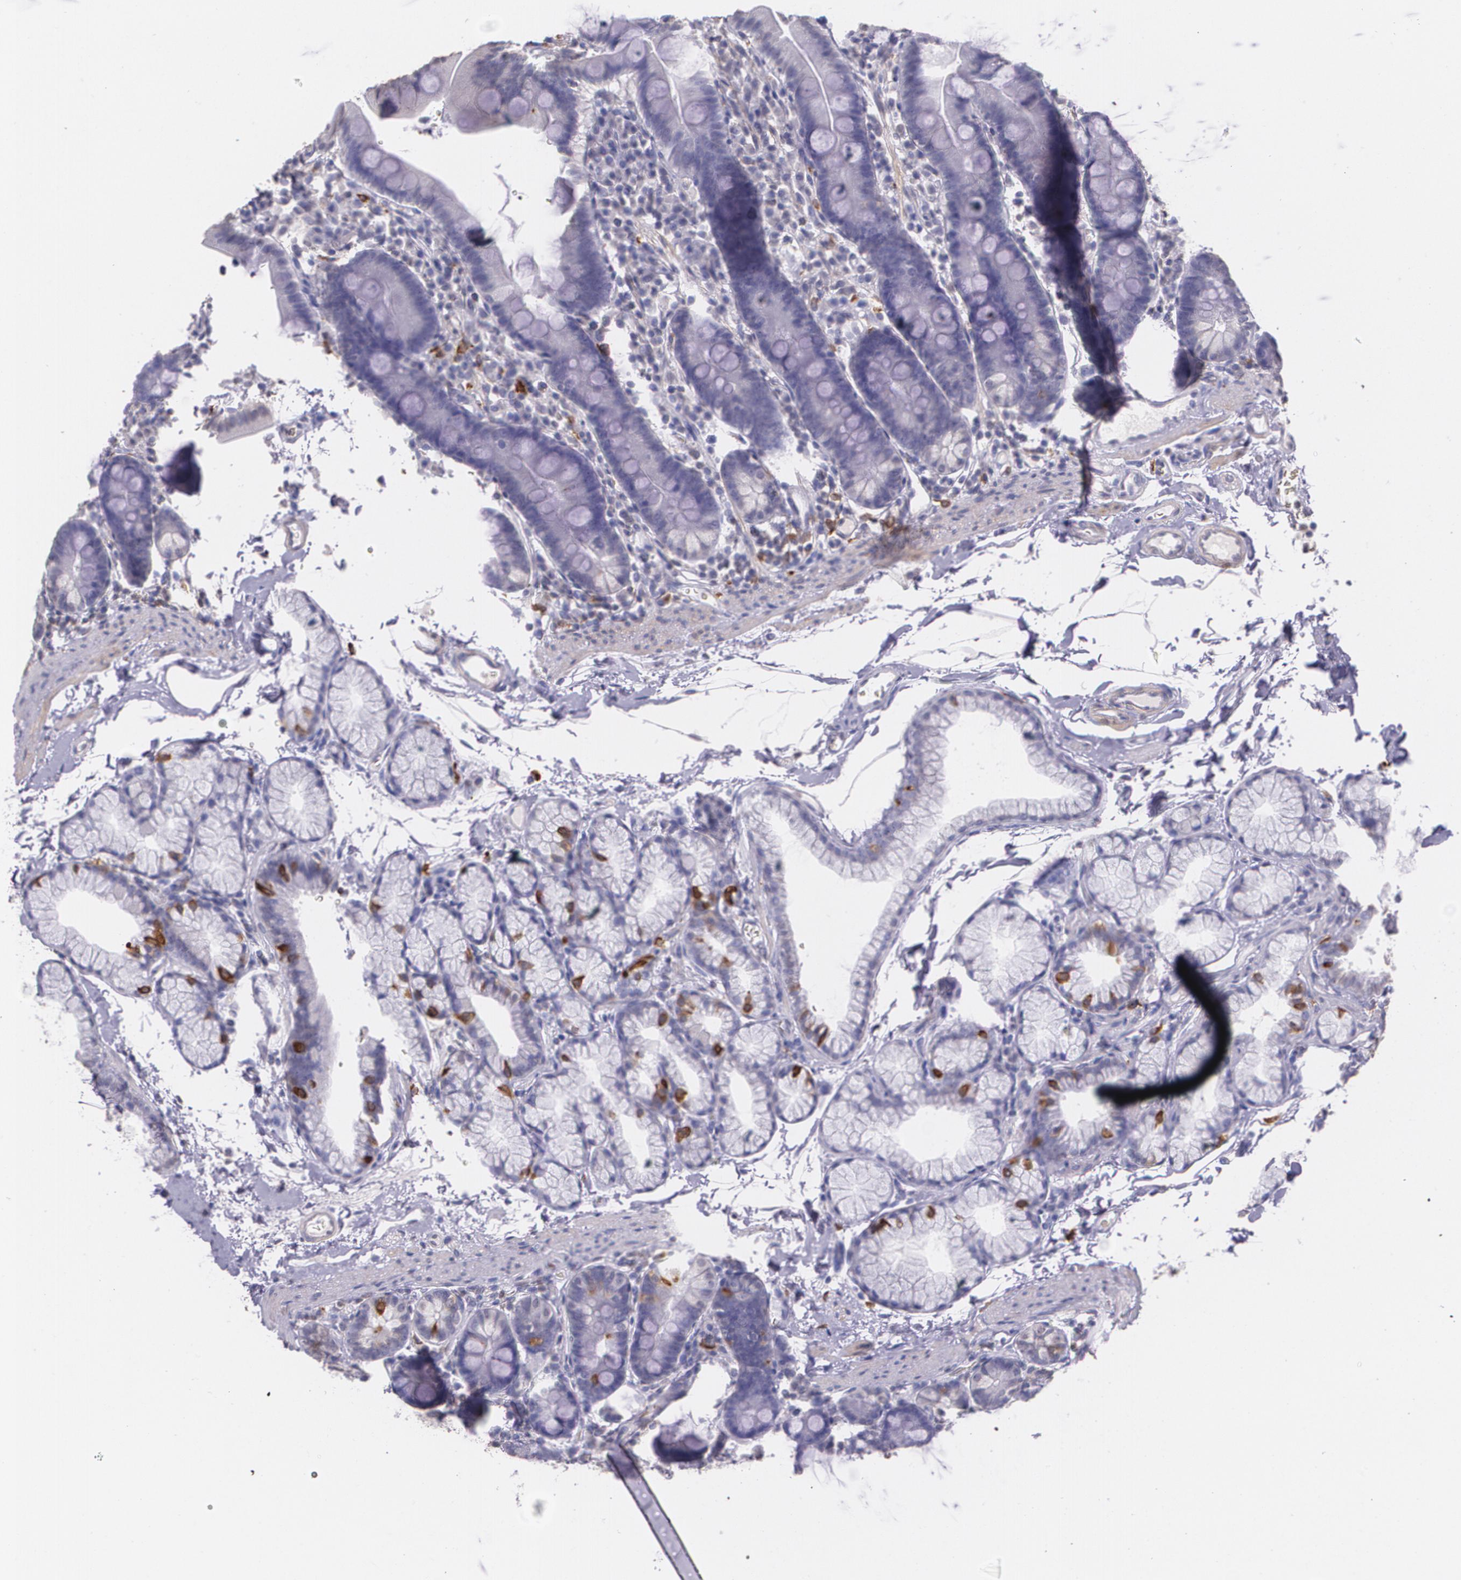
{"staining": {"intensity": "strong", "quantity": "<25%", "location": "cytoplasmic/membranous"}, "tissue": "duodenum", "cell_type": "Glandular cells", "image_type": "normal", "snomed": [{"axis": "morphology", "description": "Normal tissue, NOS"}, {"axis": "topography", "description": "Duodenum"}], "caption": "A medium amount of strong cytoplasmic/membranous staining is present in approximately <25% of glandular cells in normal duodenum. The protein is stained brown, and the nuclei are stained in blue (DAB IHC with brightfield microscopy, high magnification).", "gene": "RTN1", "patient": {"sex": "male", "age": 50}}